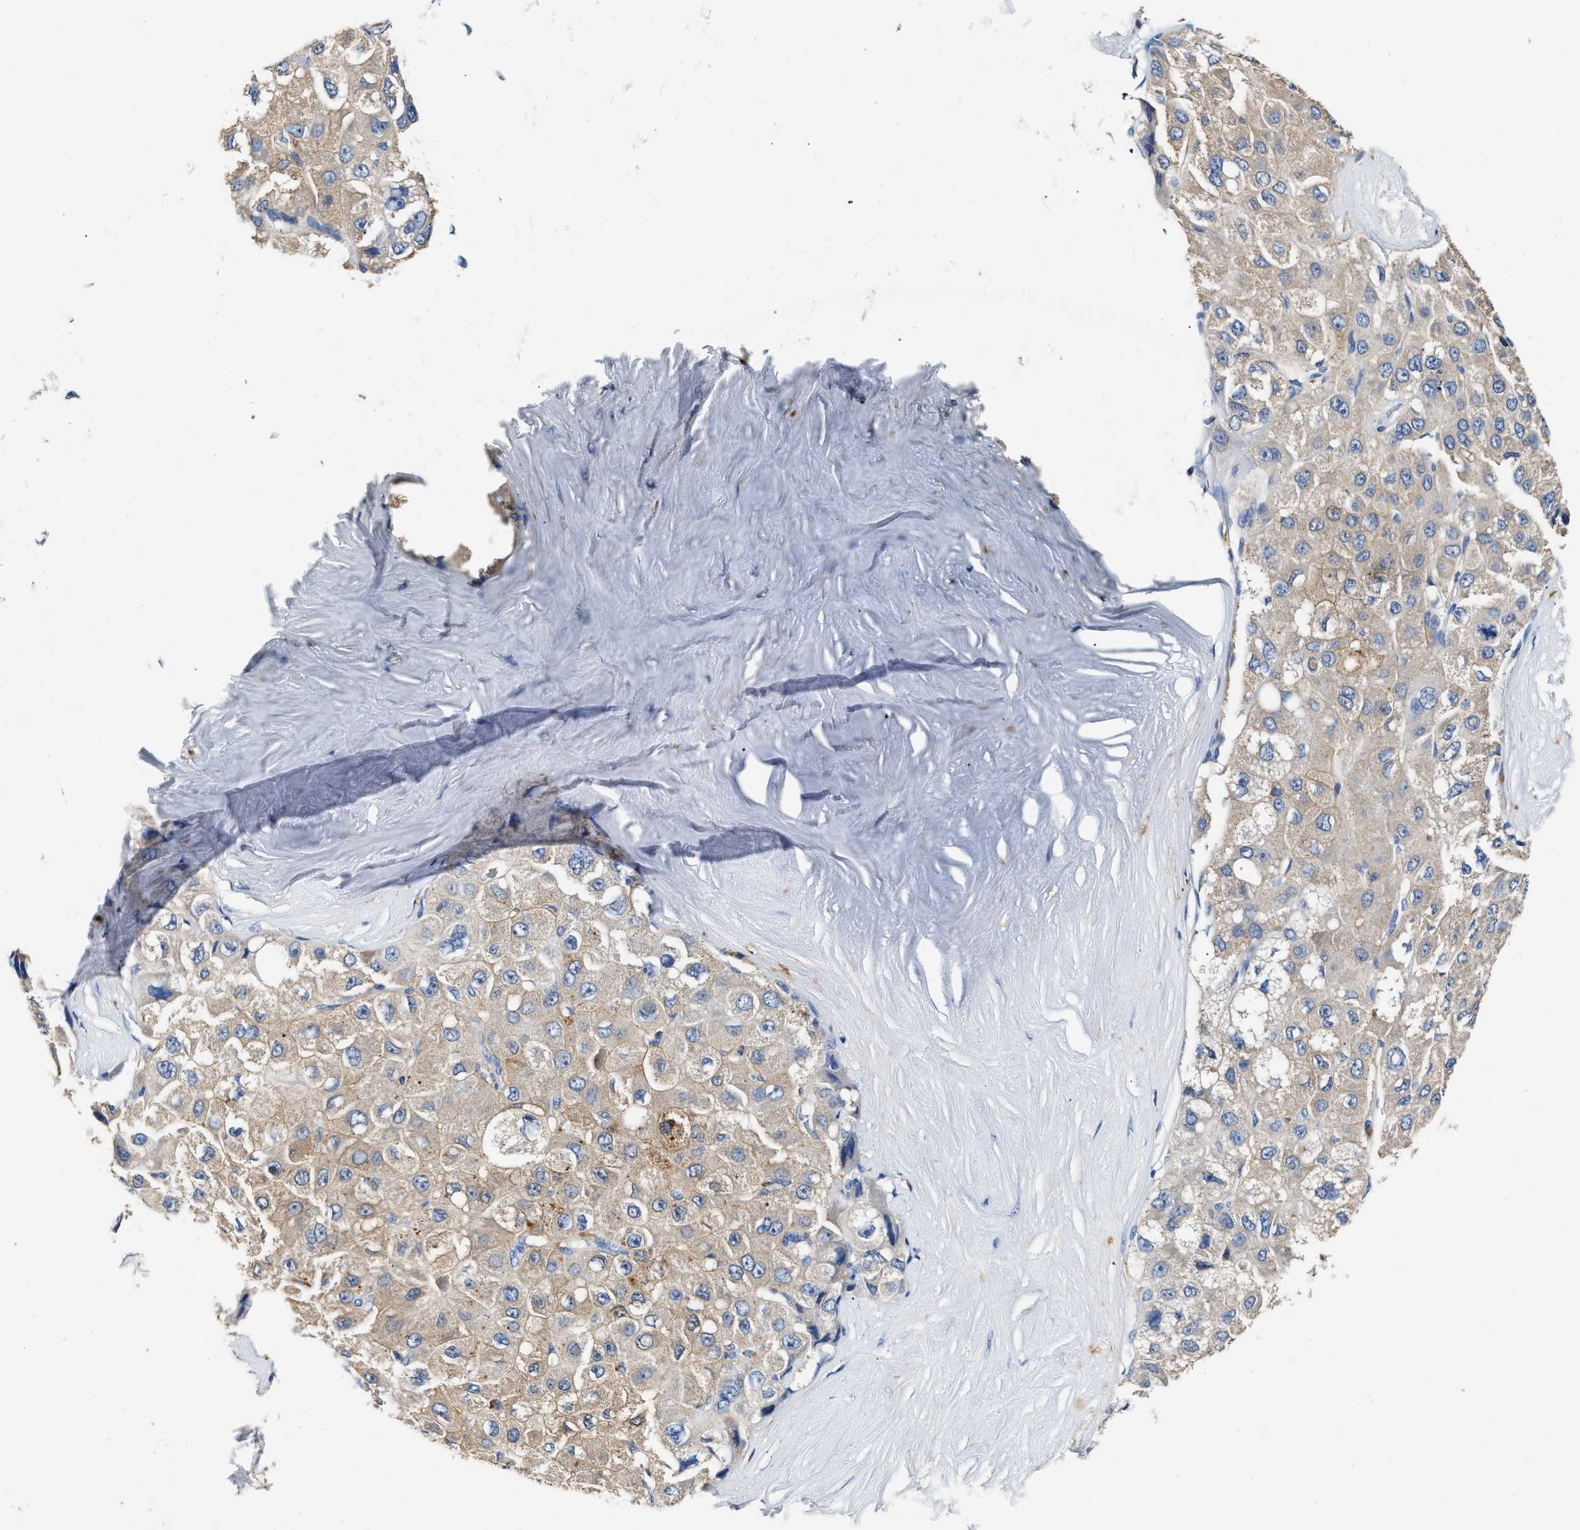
{"staining": {"intensity": "weak", "quantity": "<25%", "location": "cytoplasmic/membranous"}, "tissue": "liver cancer", "cell_type": "Tumor cells", "image_type": "cancer", "snomed": [{"axis": "morphology", "description": "Carcinoma, Hepatocellular, NOS"}, {"axis": "topography", "description": "Liver"}], "caption": "There is no significant positivity in tumor cells of liver hepatocellular carcinoma. (DAB IHC visualized using brightfield microscopy, high magnification).", "gene": "SLCO2B1", "patient": {"sex": "male", "age": 80}}